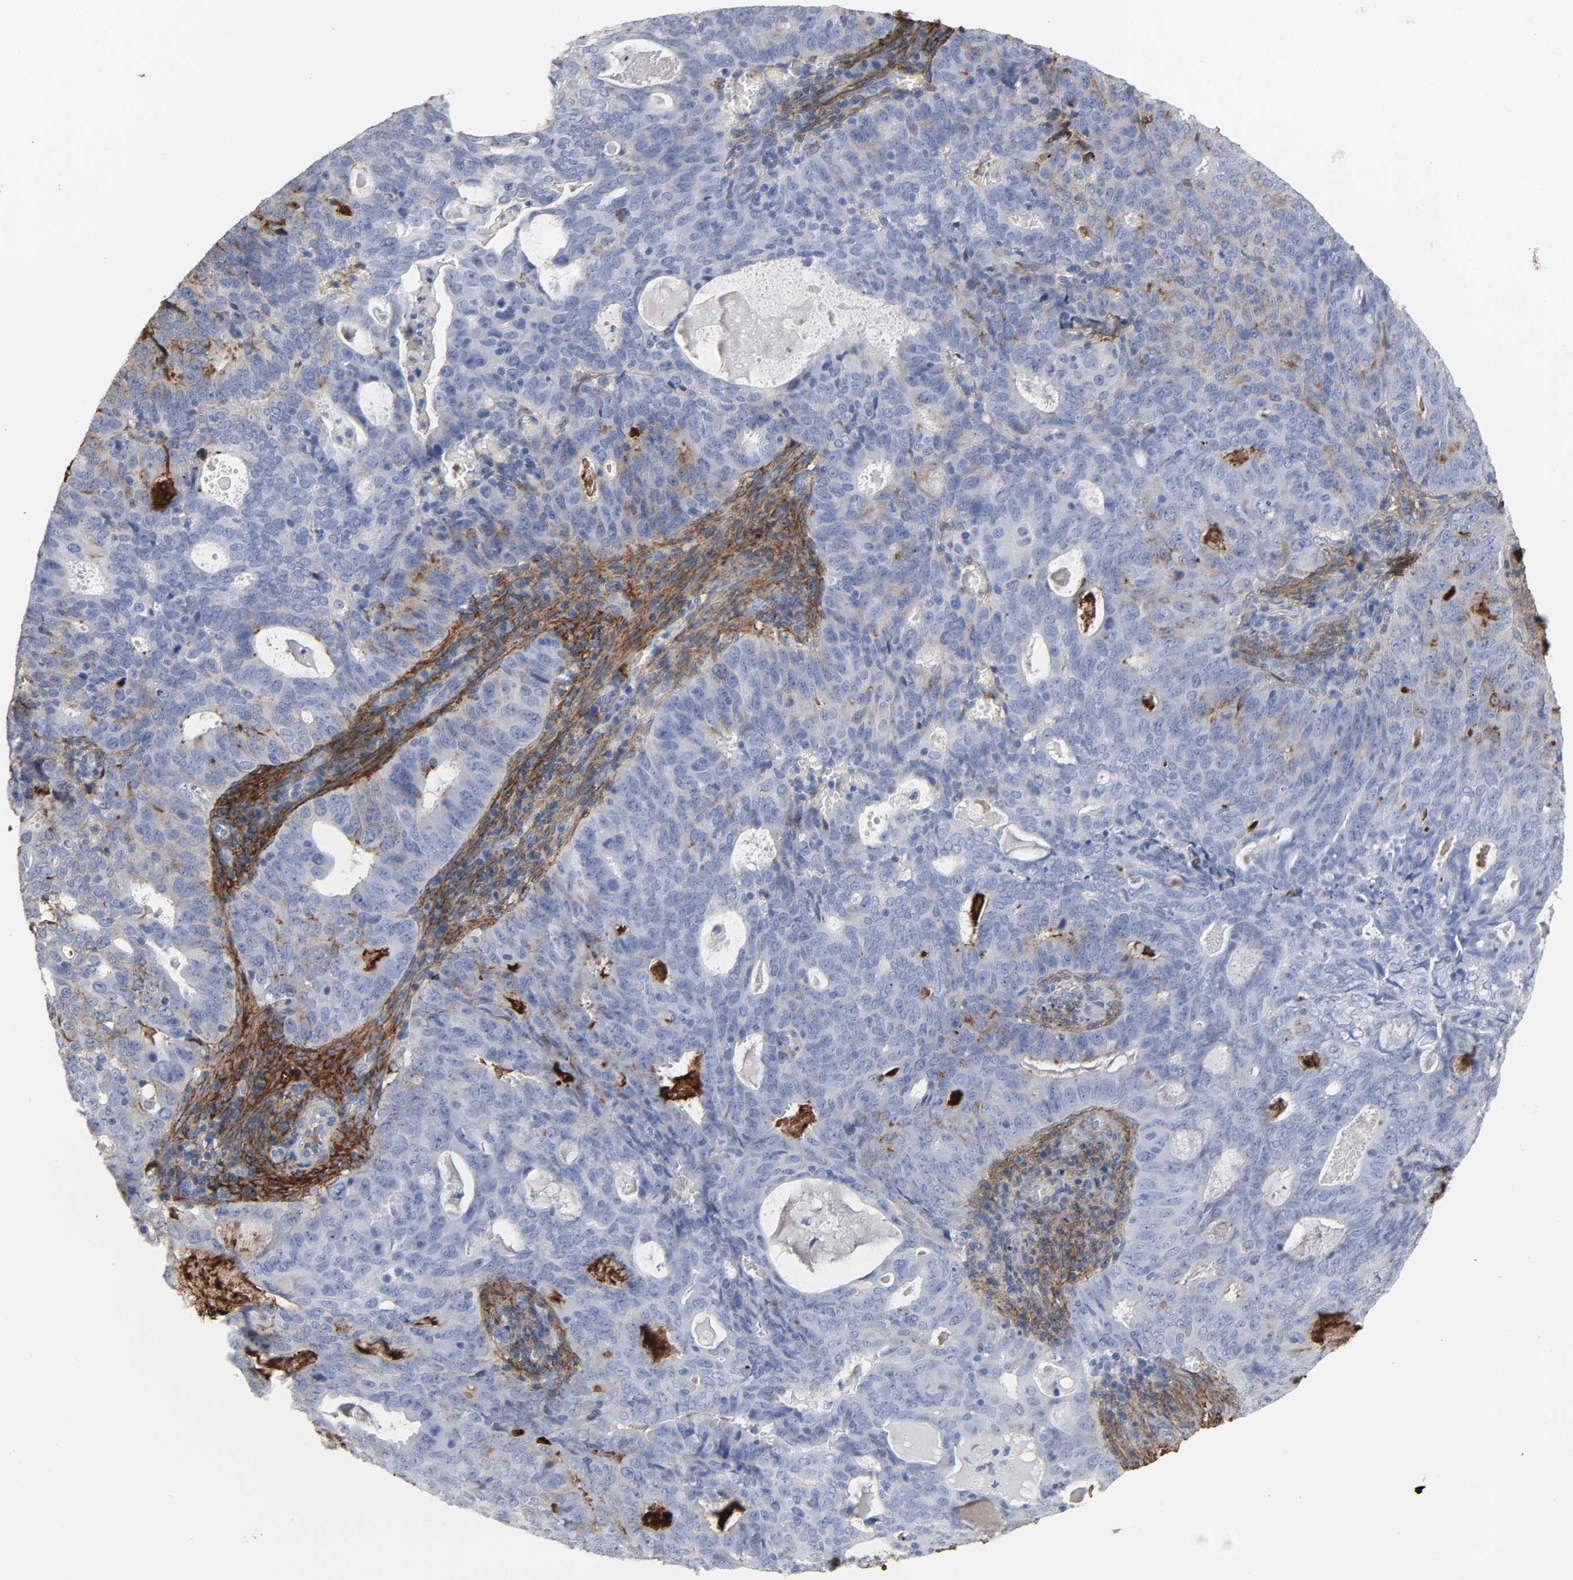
{"staining": {"intensity": "negative", "quantity": "none", "location": "none"}, "tissue": "cervical cancer", "cell_type": "Tumor cells", "image_type": "cancer", "snomed": [{"axis": "morphology", "description": "Adenocarcinoma, NOS"}, {"axis": "topography", "description": "Cervix"}], "caption": "A high-resolution micrograph shows immunohistochemistry staining of cervical adenocarcinoma, which shows no significant expression in tumor cells.", "gene": "FBLN1", "patient": {"sex": "female", "age": 44}}